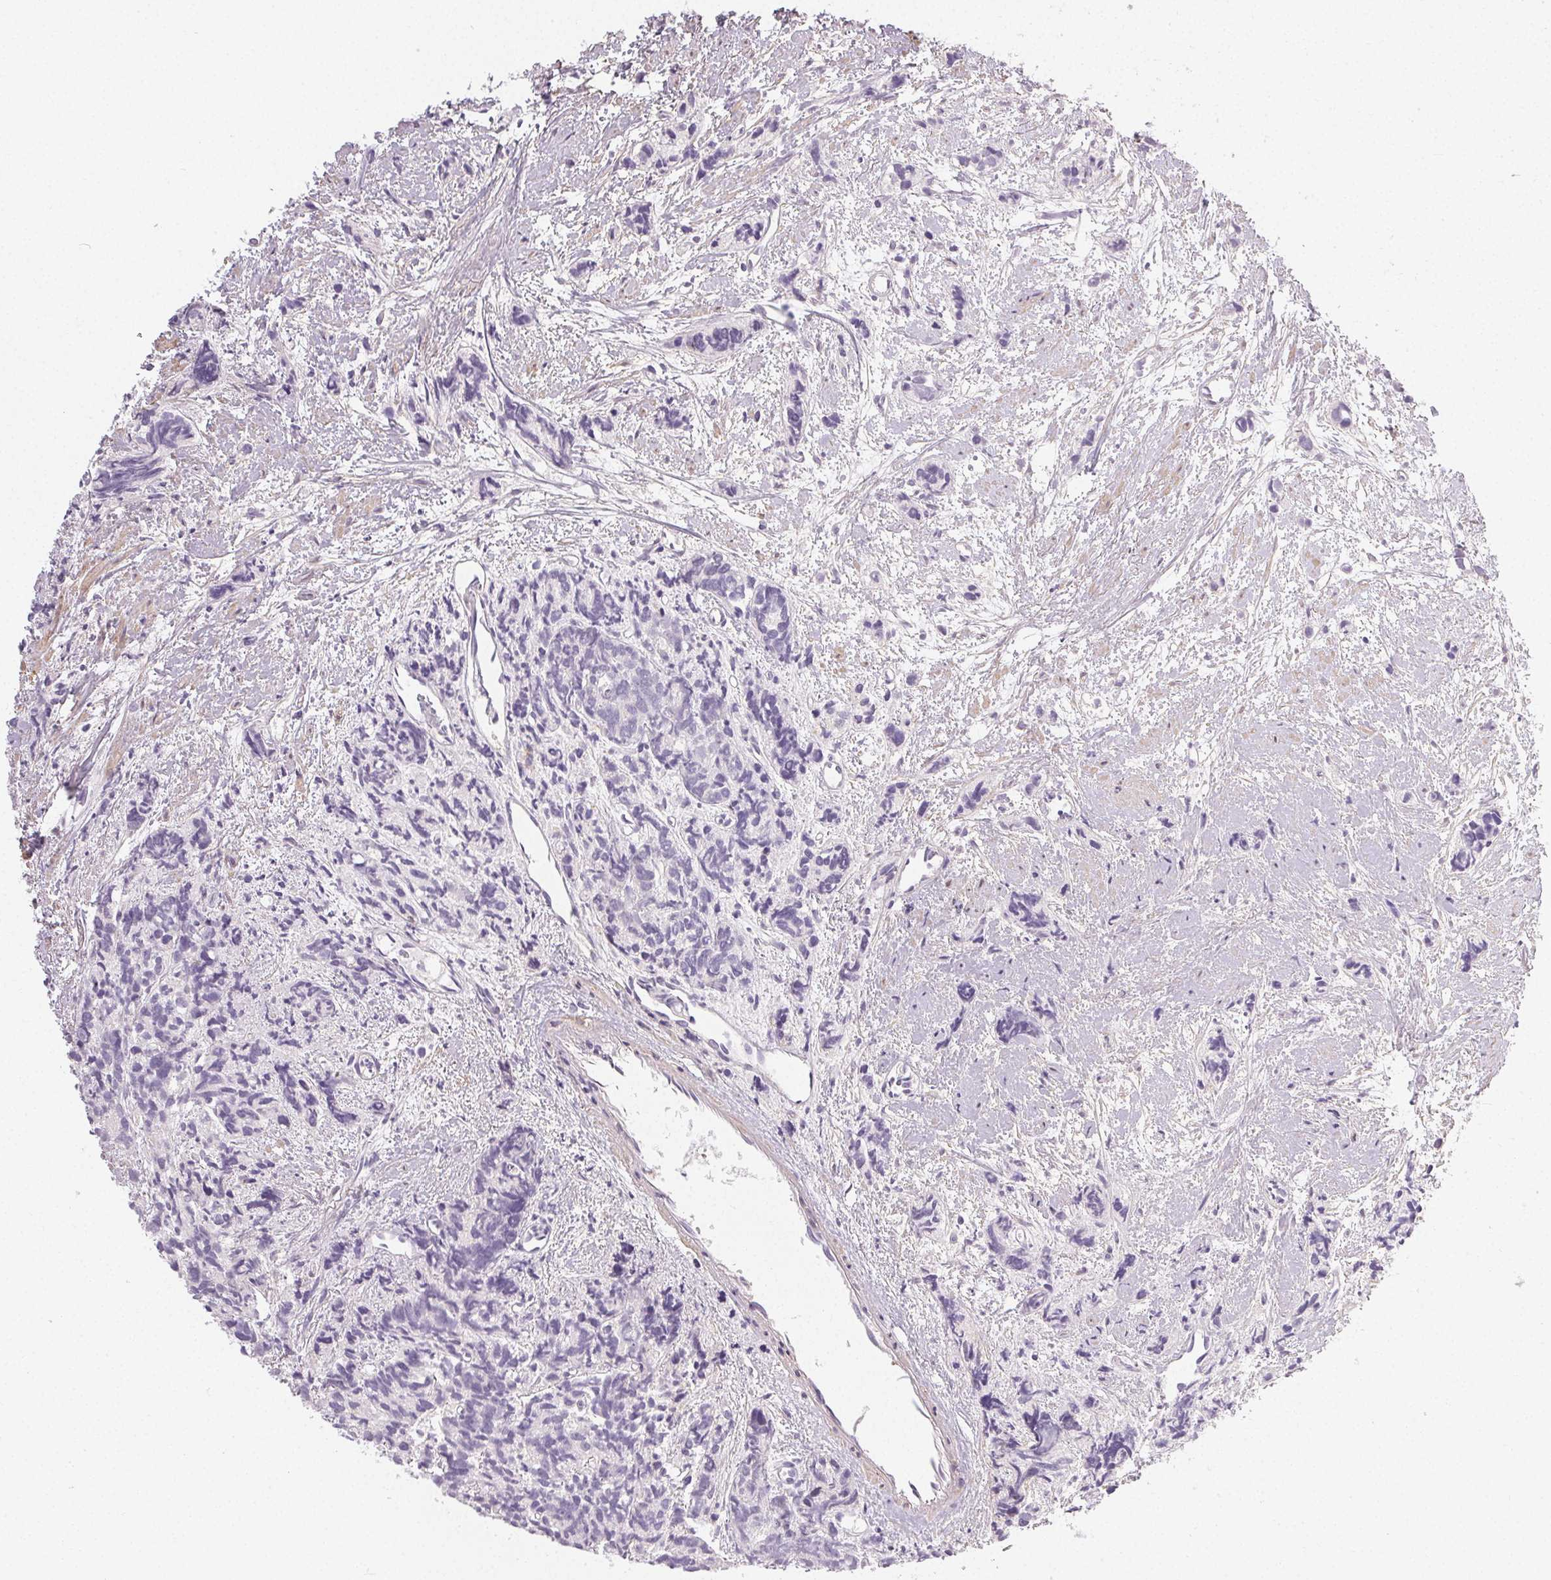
{"staining": {"intensity": "negative", "quantity": "none", "location": "none"}, "tissue": "prostate cancer", "cell_type": "Tumor cells", "image_type": "cancer", "snomed": [{"axis": "morphology", "description": "Adenocarcinoma, High grade"}, {"axis": "topography", "description": "Prostate"}], "caption": "This is an immunohistochemistry micrograph of human prostate cancer (high-grade adenocarcinoma). There is no staining in tumor cells.", "gene": "TMEM174", "patient": {"sex": "male", "age": 77}}